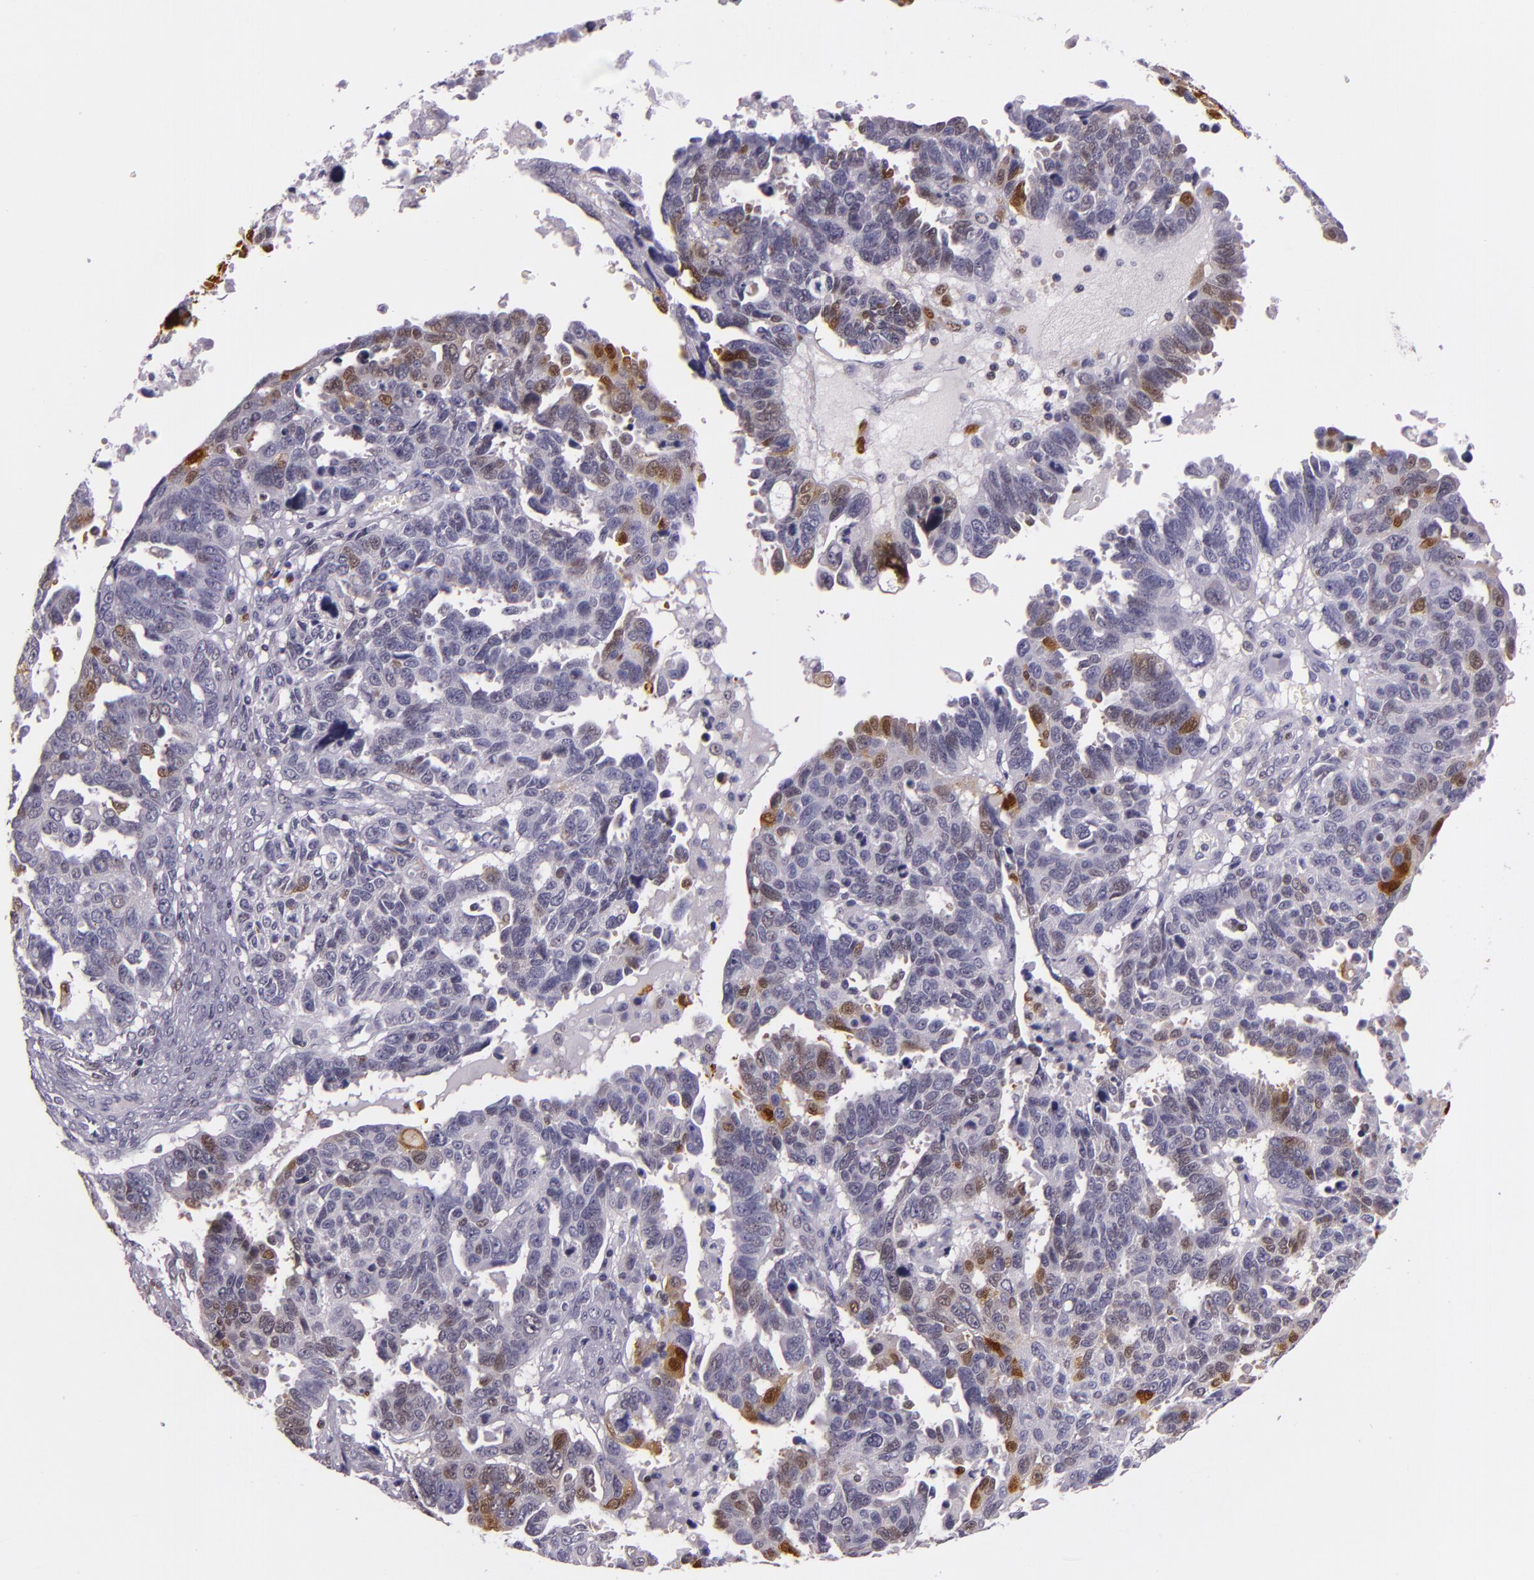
{"staining": {"intensity": "moderate", "quantity": "25%-75%", "location": "nuclear"}, "tissue": "ovarian cancer", "cell_type": "Tumor cells", "image_type": "cancer", "snomed": [{"axis": "morphology", "description": "Carcinoma, endometroid"}, {"axis": "morphology", "description": "Cystadenocarcinoma, serous, NOS"}, {"axis": "topography", "description": "Ovary"}], "caption": "Protein staining by immunohistochemistry displays moderate nuclear positivity in approximately 25%-75% of tumor cells in serous cystadenocarcinoma (ovarian). (Brightfield microscopy of DAB IHC at high magnification).", "gene": "MT1A", "patient": {"sex": "female", "age": 45}}